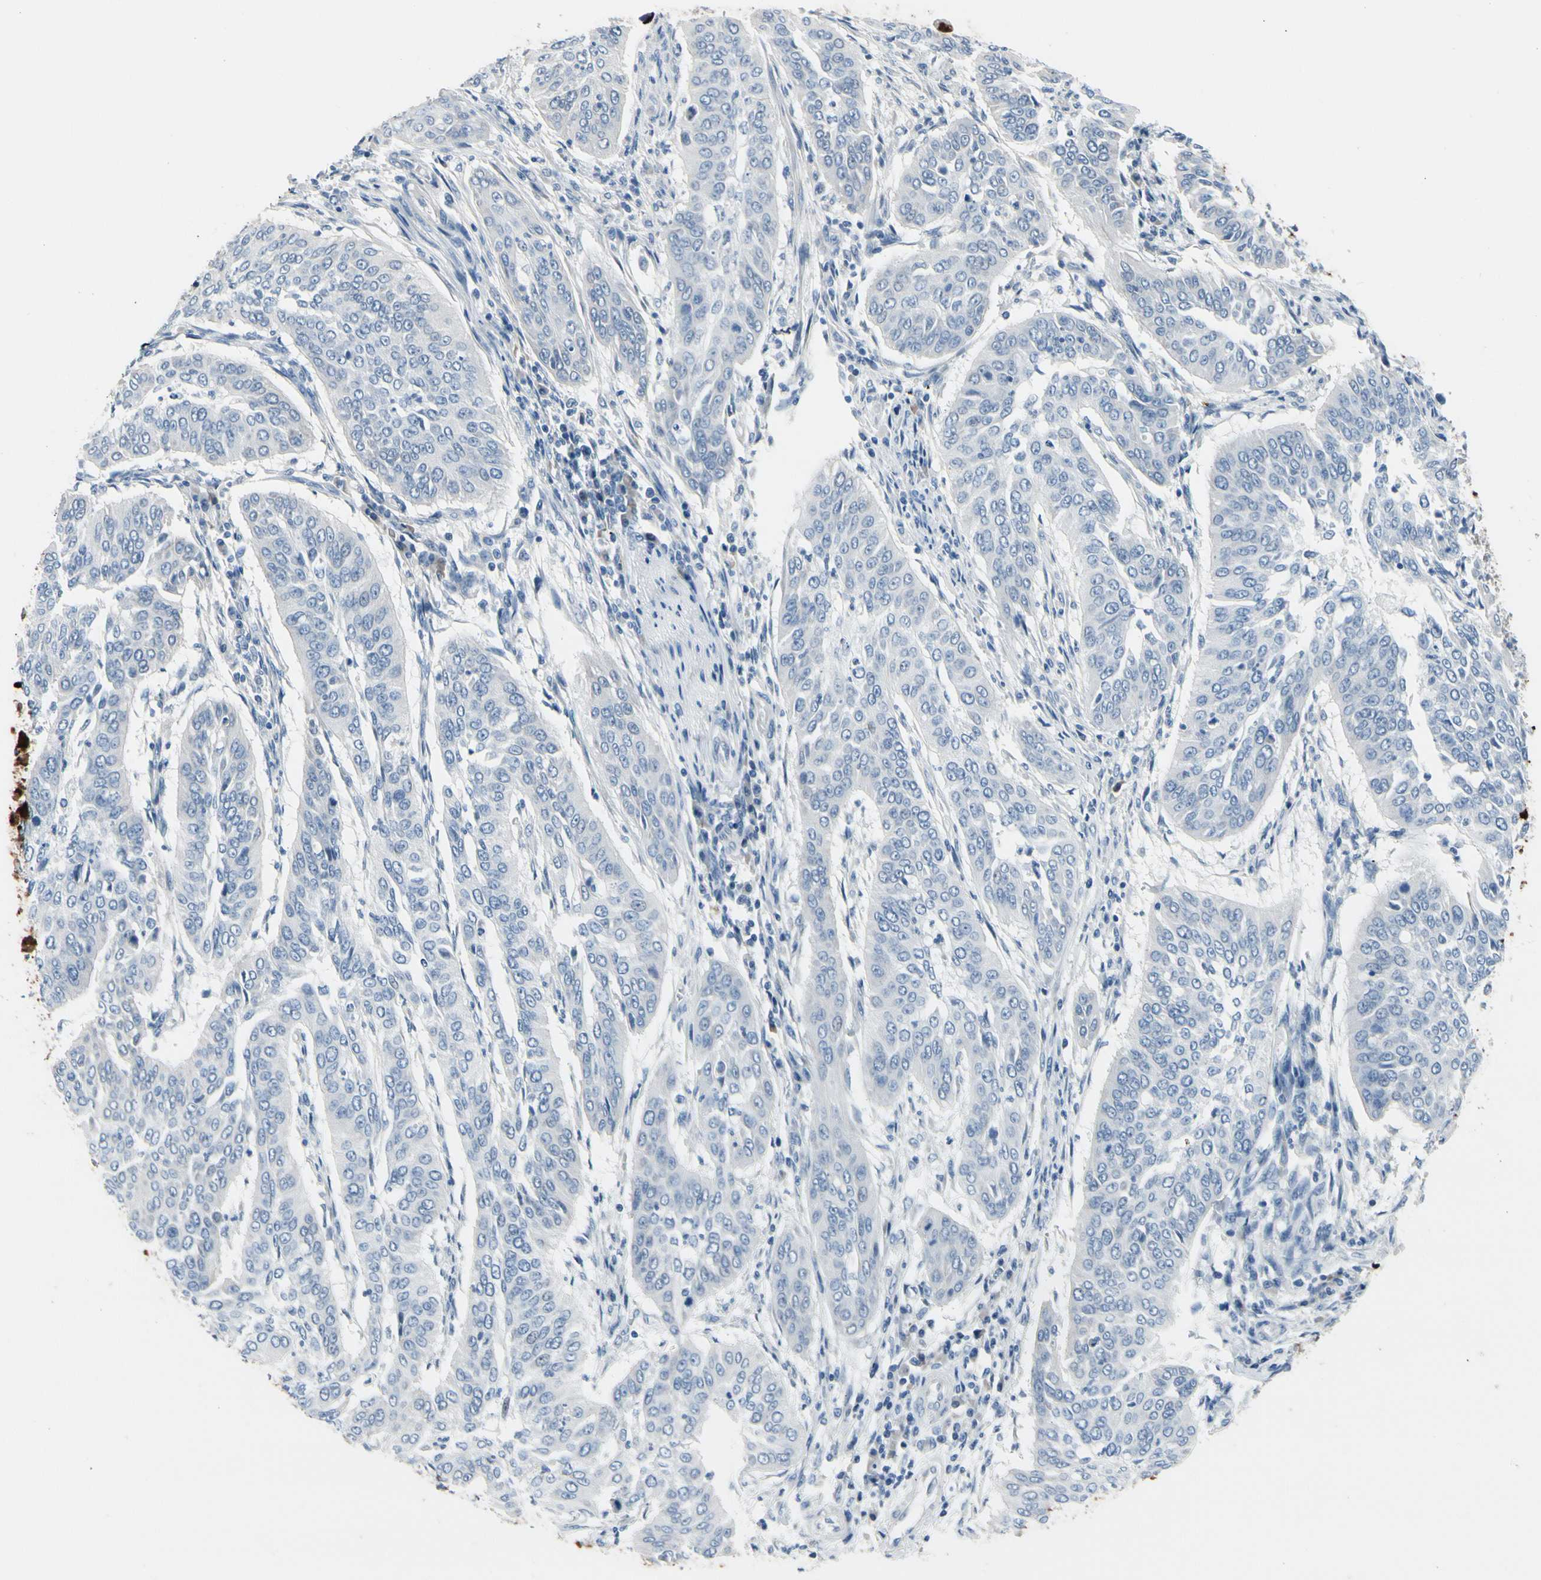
{"staining": {"intensity": "negative", "quantity": "none", "location": "none"}, "tissue": "cervical cancer", "cell_type": "Tumor cells", "image_type": "cancer", "snomed": [{"axis": "morphology", "description": "Normal tissue, NOS"}, {"axis": "morphology", "description": "Squamous cell carcinoma, NOS"}, {"axis": "topography", "description": "Cervix"}], "caption": "Cervical cancer (squamous cell carcinoma) was stained to show a protein in brown. There is no significant expression in tumor cells.", "gene": "MUC5B", "patient": {"sex": "female", "age": 39}}